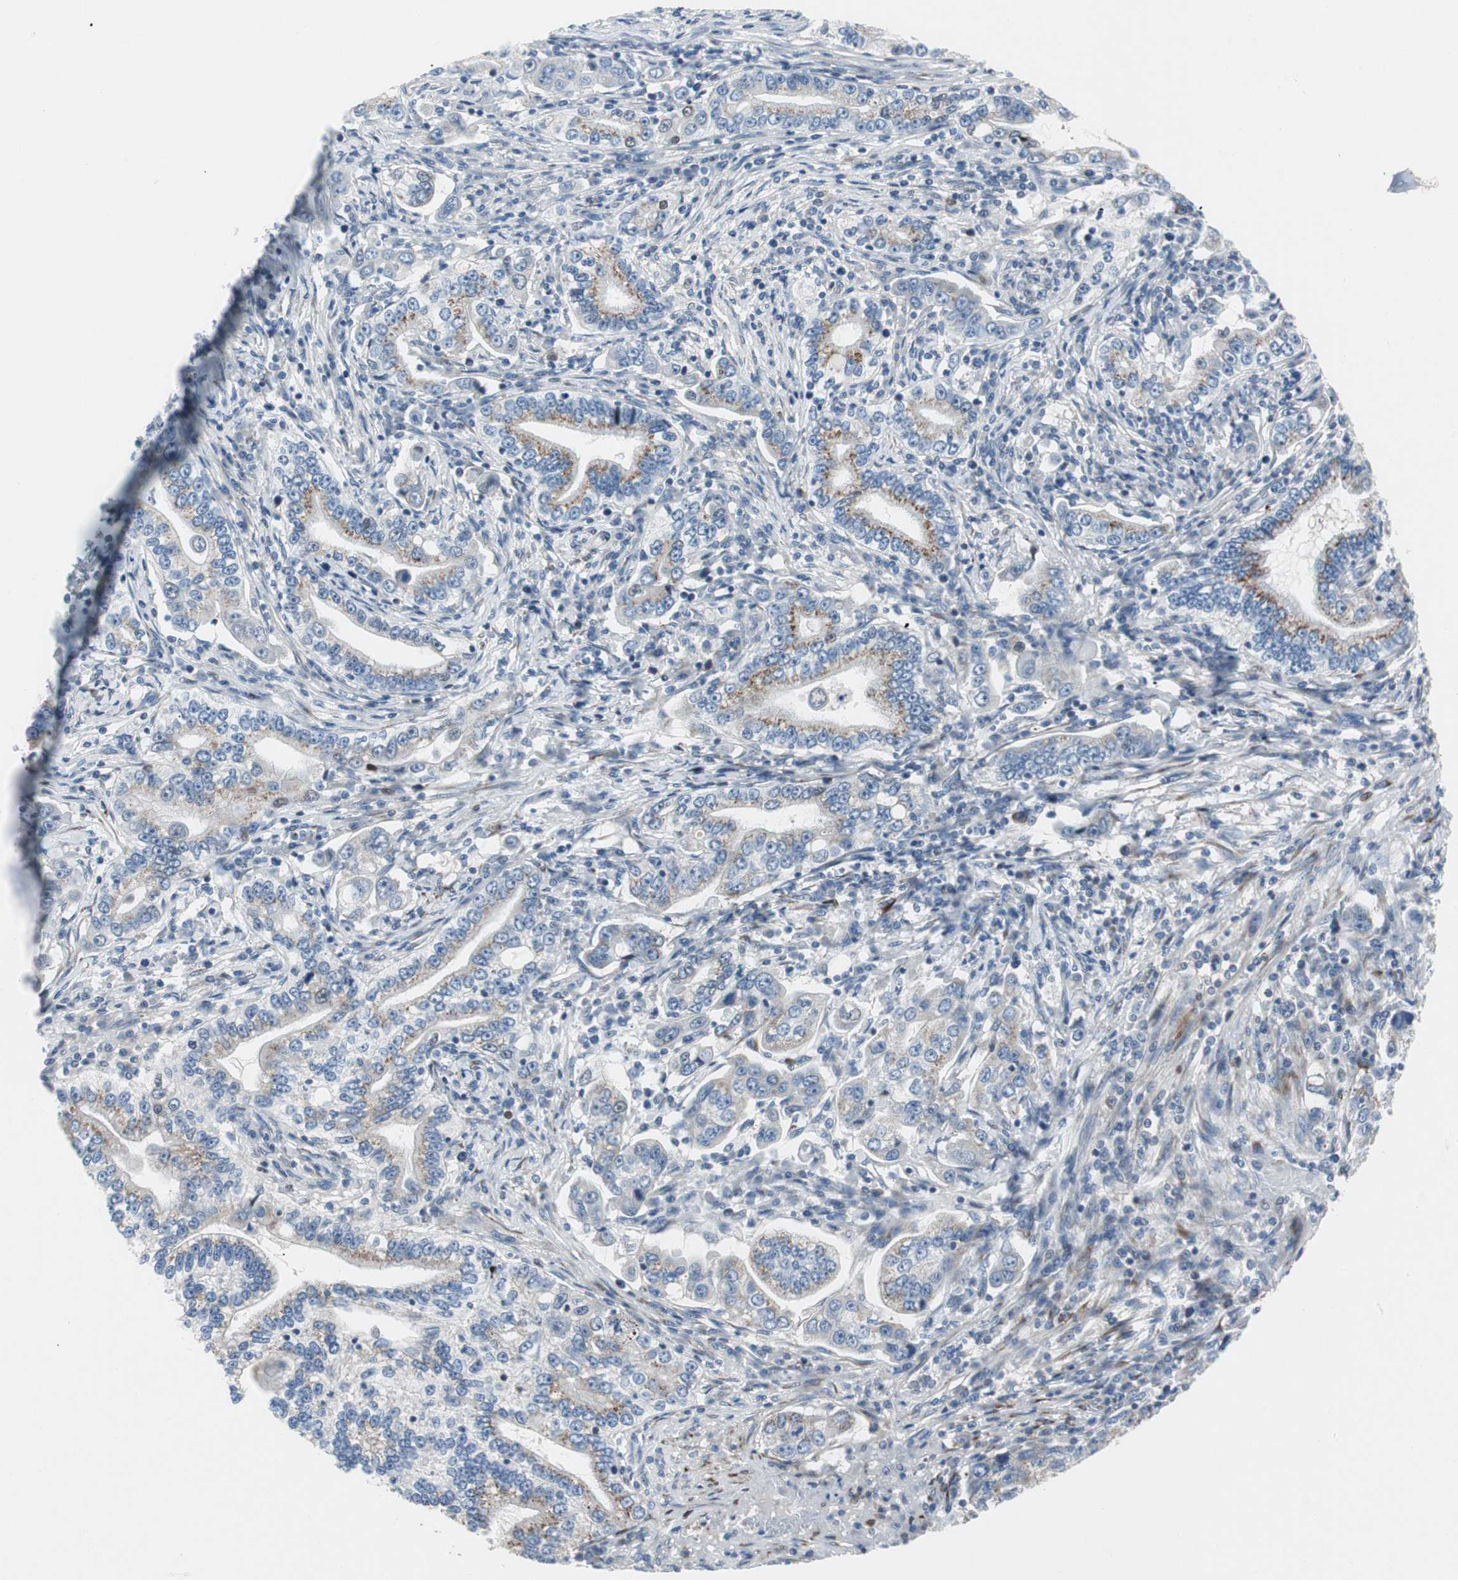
{"staining": {"intensity": "moderate", "quantity": "25%-75%", "location": "cytoplasmic/membranous"}, "tissue": "stomach cancer", "cell_type": "Tumor cells", "image_type": "cancer", "snomed": [{"axis": "morphology", "description": "Adenocarcinoma, NOS"}, {"axis": "topography", "description": "Stomach, lower"}], "caption": "Tumor cells reveal moderate cytoplasmic/membranous positivity in approximately 25%-75% of cells in stomach adenocarcinoma.", "gene": "BBC3", "patient": {"sex": "female", "age": 72}}